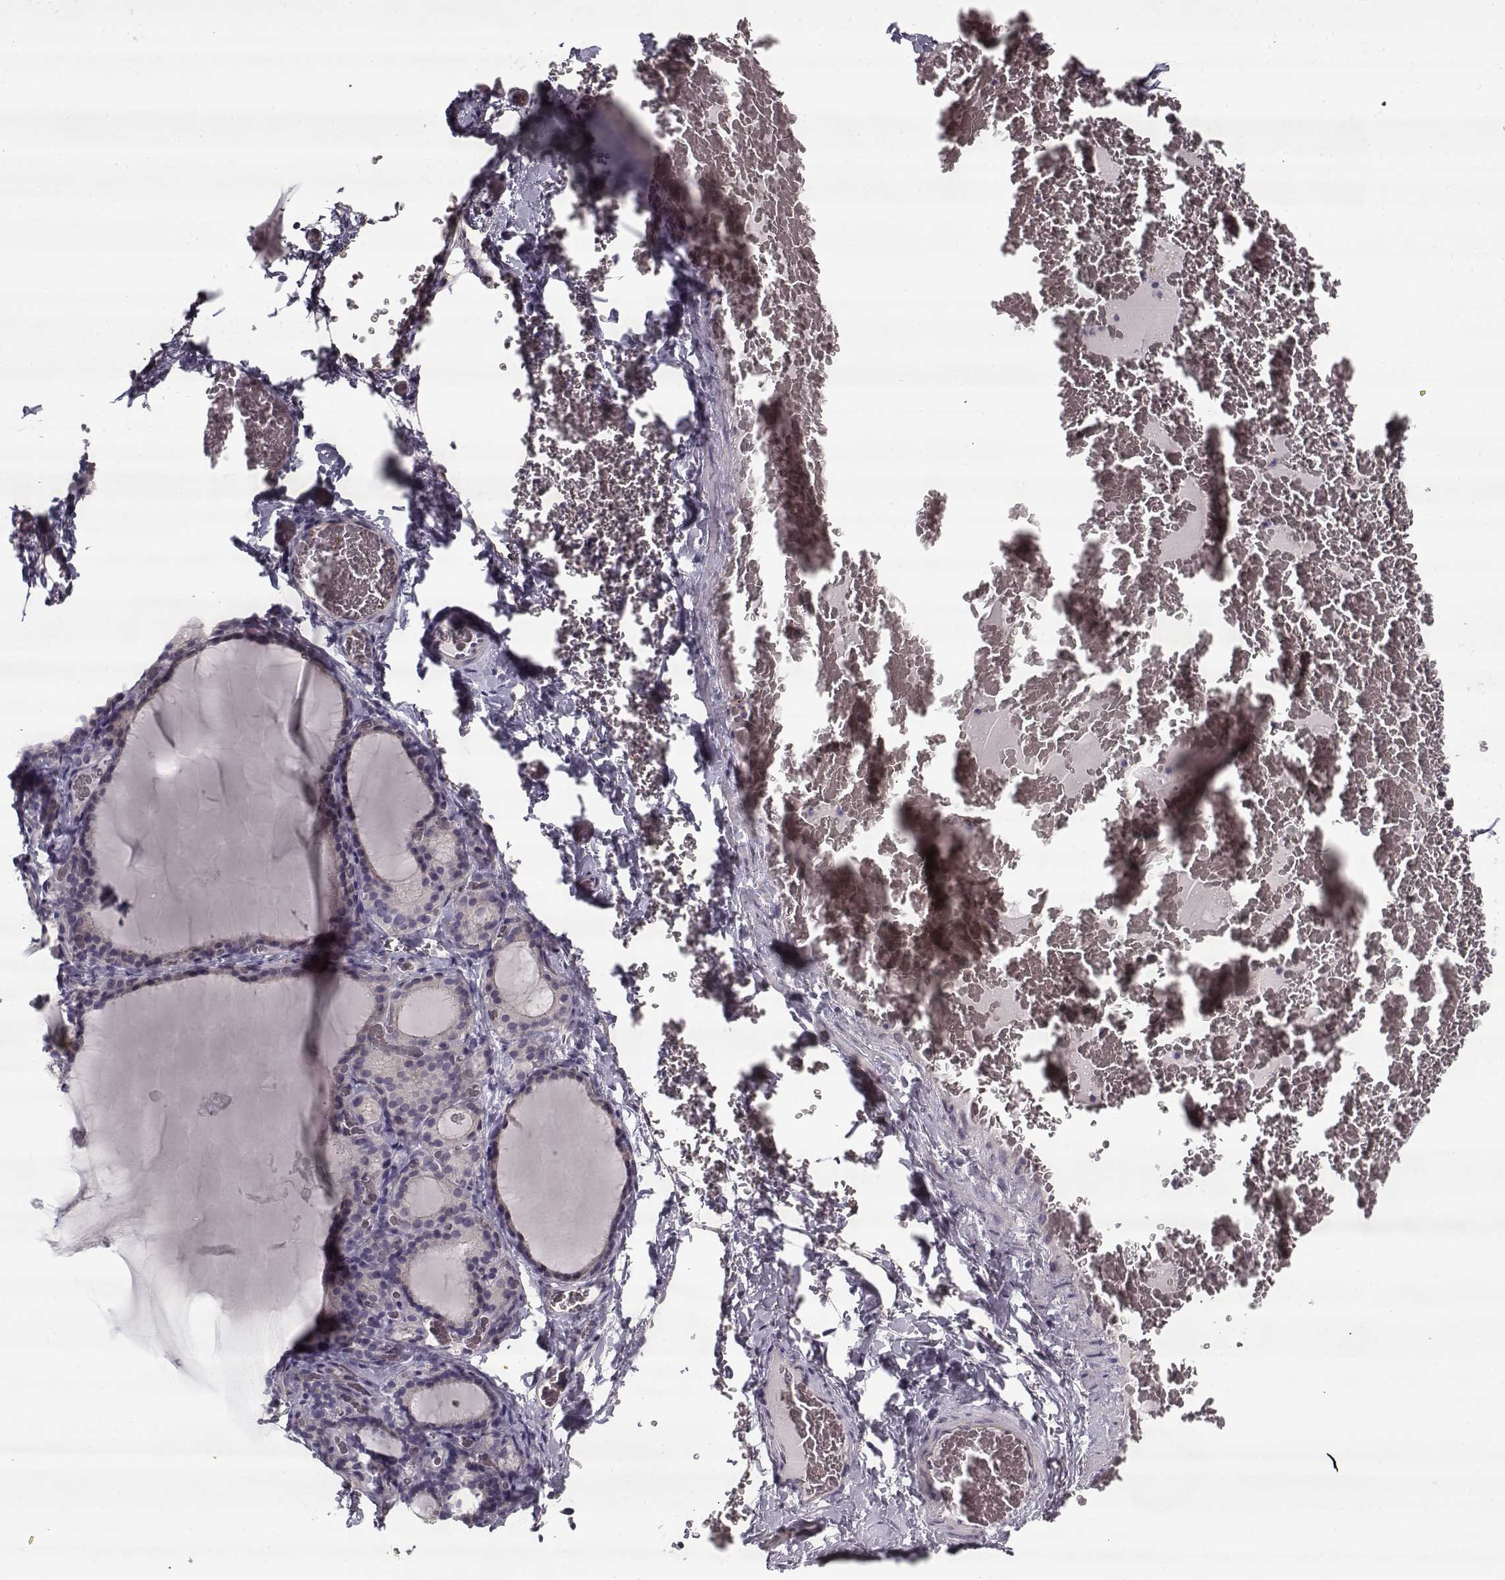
{"staining": {"intensity": "negative", "quantity": "none", "location": "none"}, "tissue": "thyroid gland", "cell_type": "Glandular cells", "image_type": "normal", "snomed": [{"axis": "morphology", "description": "Normal tissue, NOS"}, {"axis": "morphology", "description": "Hyperplasia, NOS"}, {"axis": "topography", "description": "Thyroid gland"}], "caption": "Protein analysis of benign thyroid gland reveals no significant staining in glandular cells. The staining is performed using DAB brown chromogen with nuclei counter-stained in using hematoxylin.", "gene": "PNMT", "patient": {"sex": "female", "age": 27}}